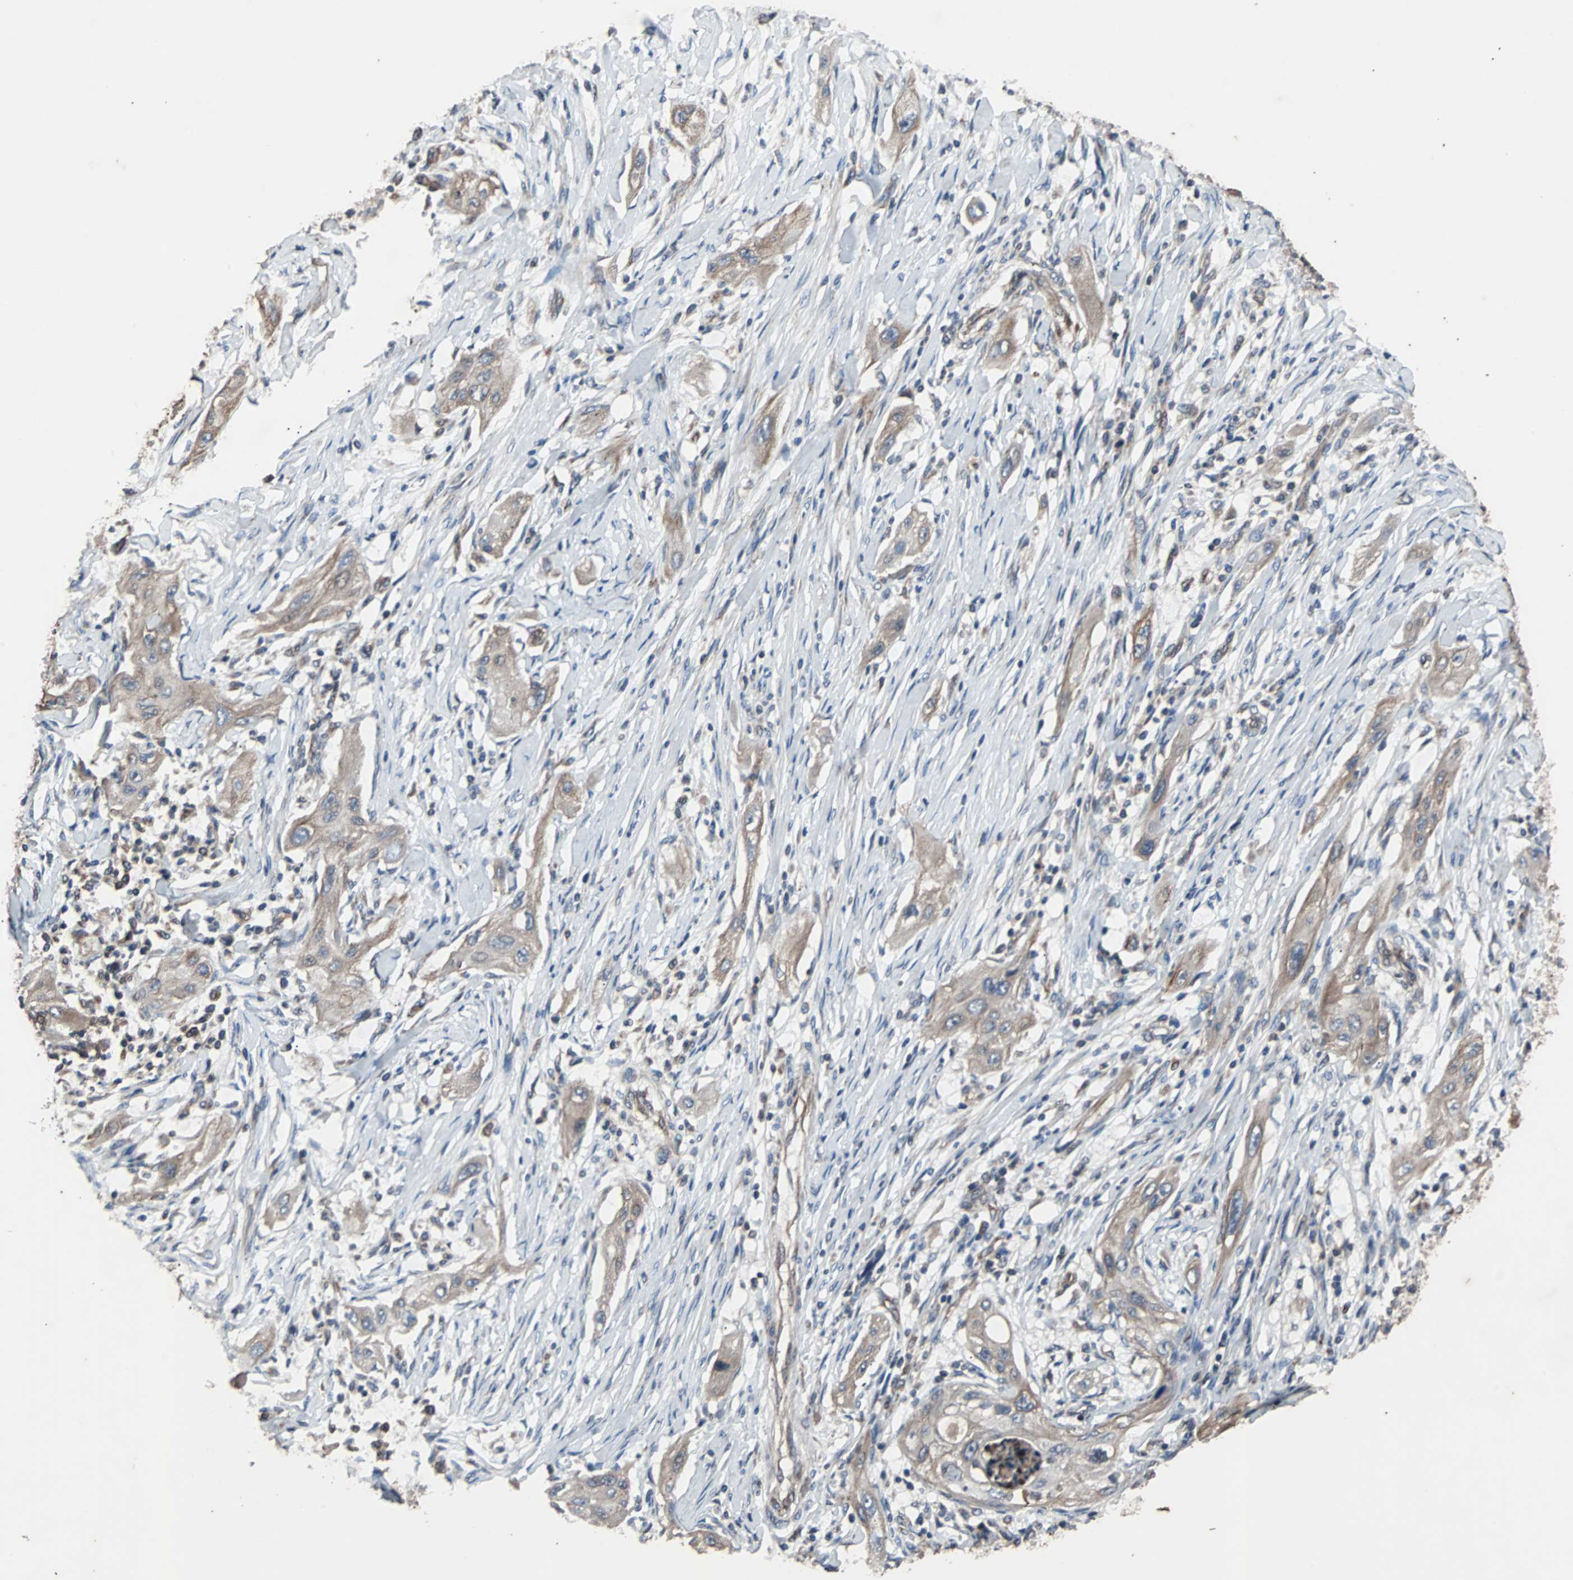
{"staining": {"intensity": "weak", "quantity": ">75%", "location": "cytoplasmic/membranous"}, "tissue": "lung cancer", "cell_type": "Tumor cells", "image_type": "cancer", "snomed": [{"axis": "morphology", "description": "Squamous cell carcinoma, NOS"}, {"axis": "topography", "description": "Lung"}], "caption": "Squamous cell carcinoma (lung) stained with a brown dye demonstrates weak cytoplasmic/membranous positive expression in about >75% of tumor cells.", "gene": "ACTR3", "patient": {"sex": "female", "age": 47}}